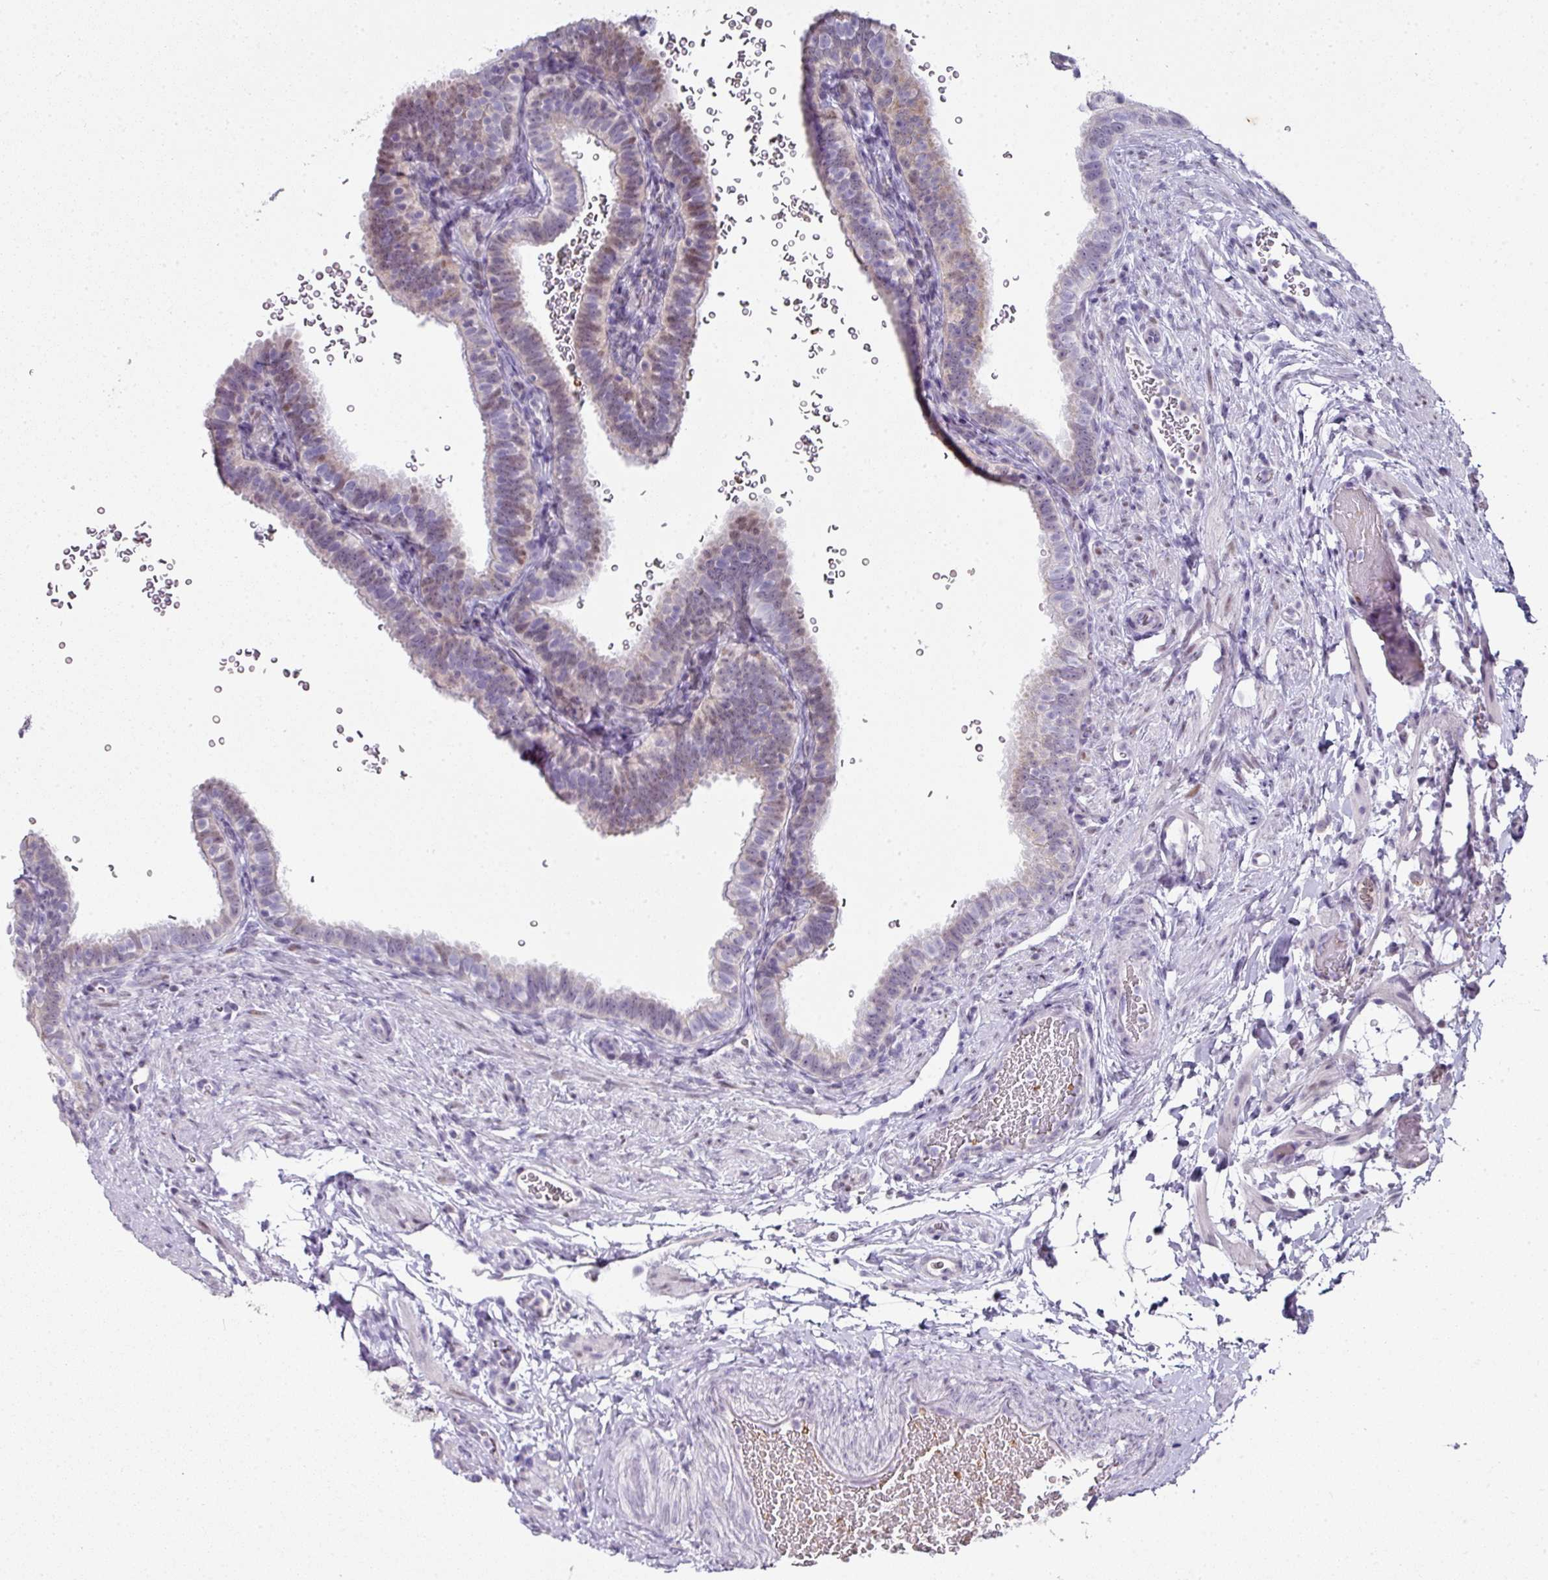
{"staining": {"intensity": "weak", "quantity": "<25%", "location": "nuclear"}, "tissue": "fallopian tube", "cell_type": "Glandular cells", "image_type": "normal", "snomed": [{"axis": "morphology", "description": "Normal tissue, NOS"}, {"axis": "topography", "description": "Fallopian tube"}], "caption": "High power microscopy micrograph of an immunohistochemistry micrograph of unremarkable fallopian tube, revealing no significant expression in glandular cells. Brightfield microscopy of immunohistochemistry stained with DAB (3,3'-diaminobenzidine) (brown) and hematoxylin (blue), captured at high magnification.", "gene": "ANKRD18A", "patient": {"sex": "female", "age": 41}}